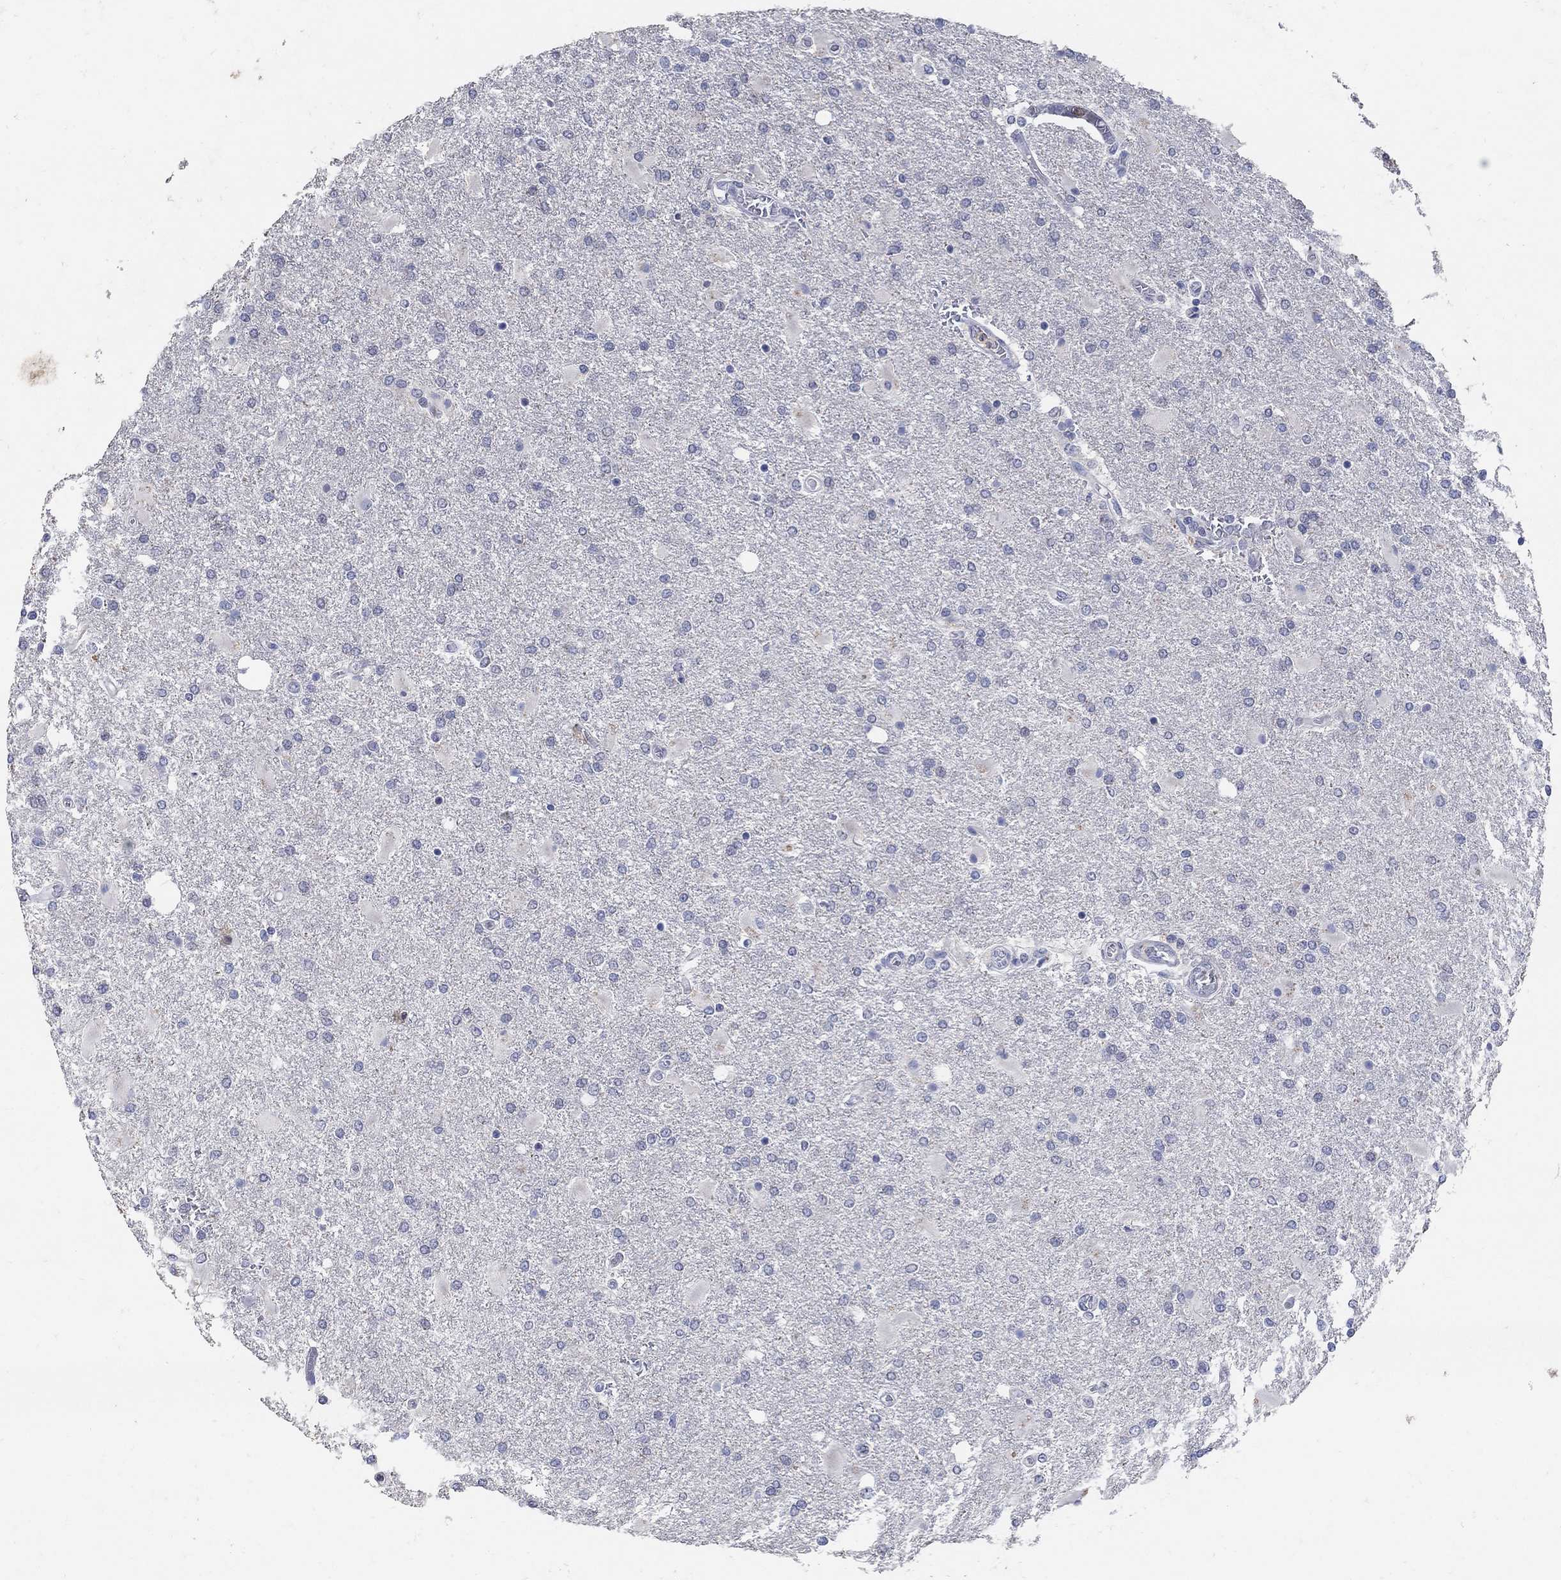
{"staining": {"intensity": "negative", "quantity": "none", "location": "none"}, "tissue": "glioma", "cell_type": "Tumor cells", "image_type": "cancer", "snomed": [{"axis": "morphology", "description": "Glioma, malignant, High grade"}, {"axis": "topography", "description": "Cerebral cortex"}], "caption": "High-grade glioma (malignant) was stained to show a protein in brown. There is no significant expression in tumor cells.", "gene": "HMX2", "patient": {"sex": "male", "age": 79}}